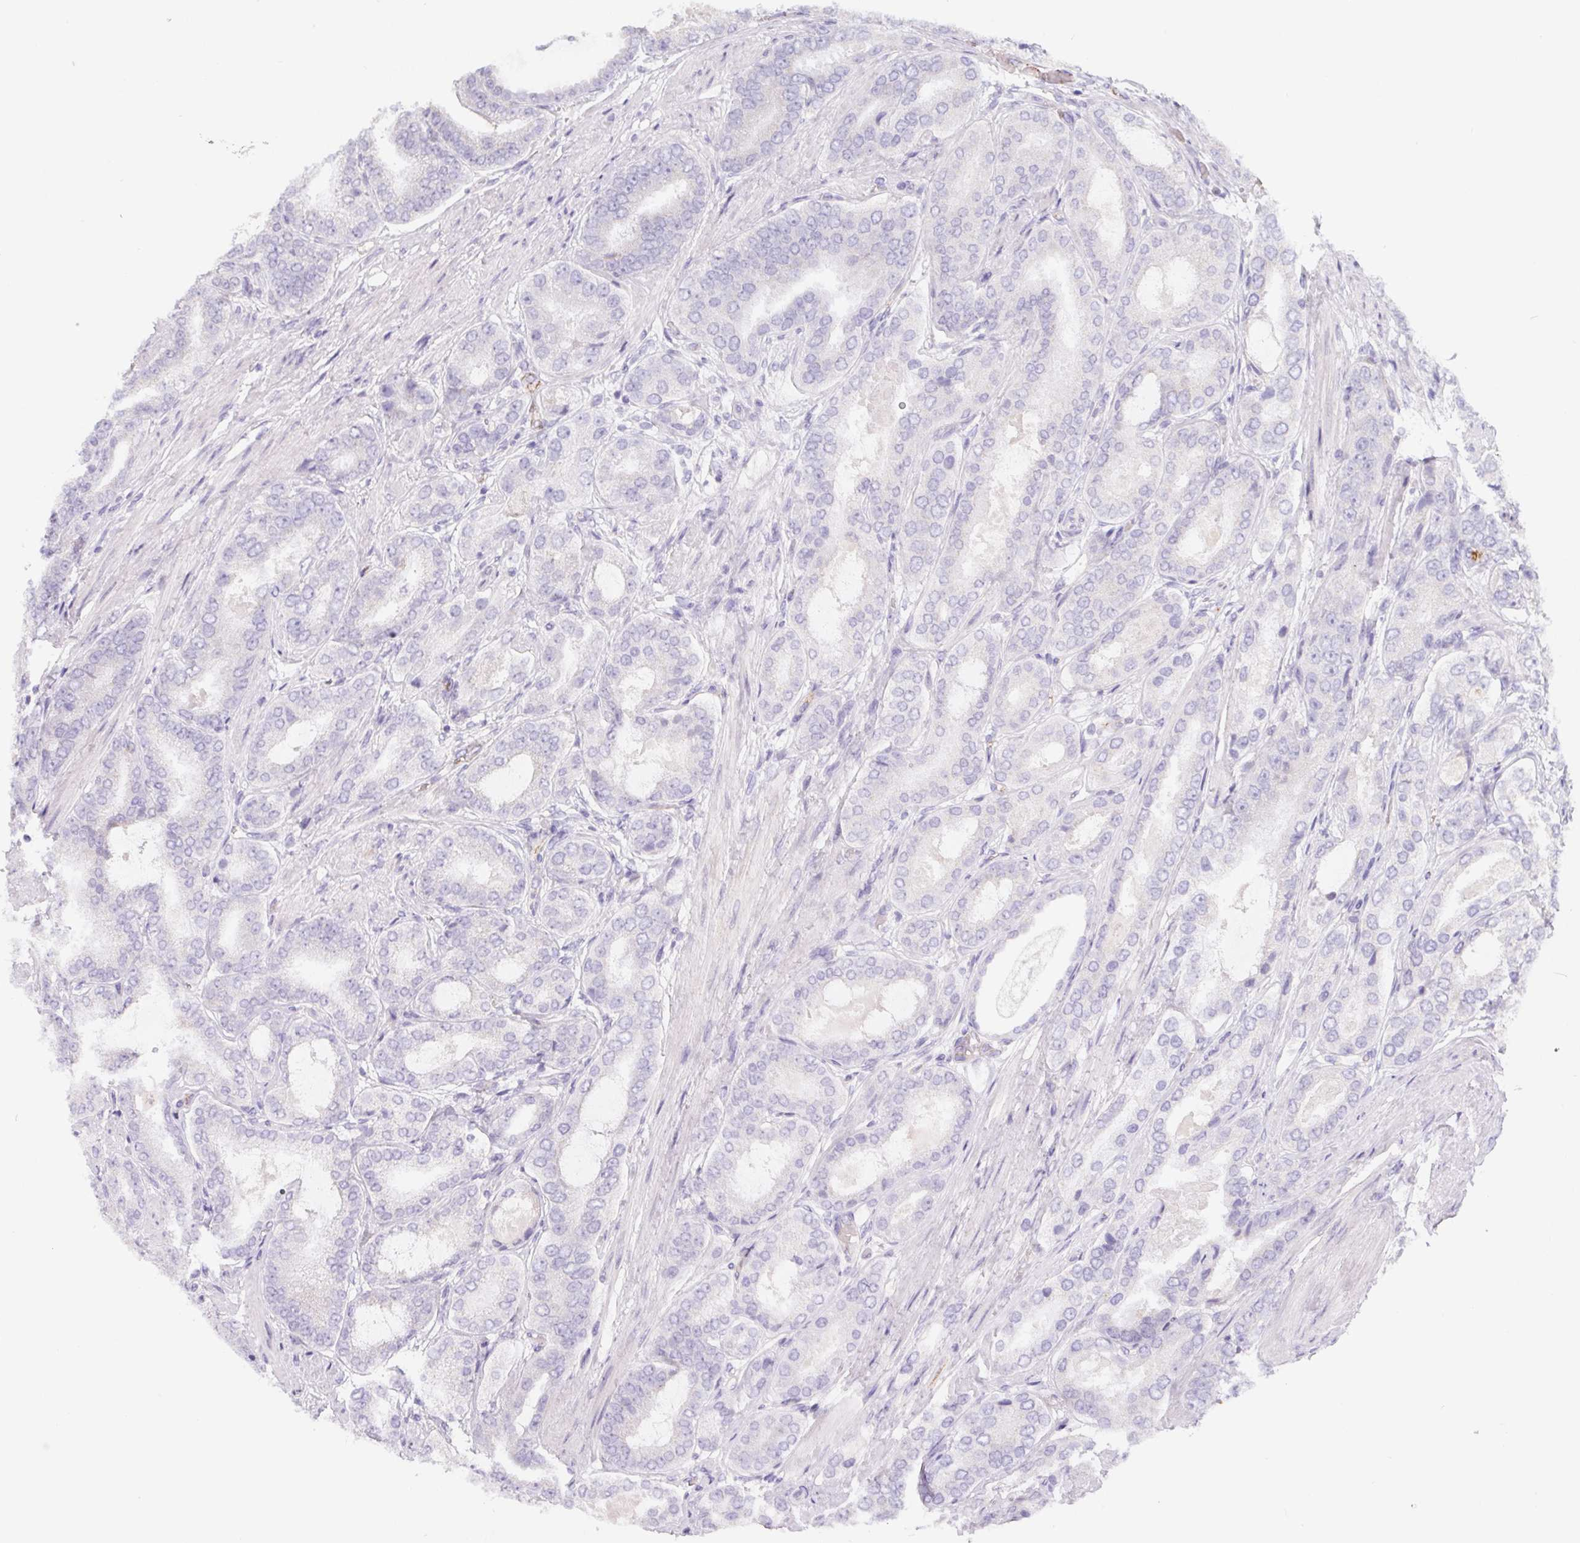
{"staining": {"intensity": "negative", "quantity": "none", "location": "none"}, "tissue": "prostate cancer", "cell_type": "Tumor cells", "image_type": "cancer", "snomed": [{"axis": "morphology", "description": "Adenocarcinoma, High grade"}, {"axis": "topography", "description": "Prostate"}], "caption": "This is an immunohistochemistry (IHC) image of prostate cancer. There is no positivity in tumor cells.", "gene": "LPA", "patient": {"sex": "male", "age": 63}}